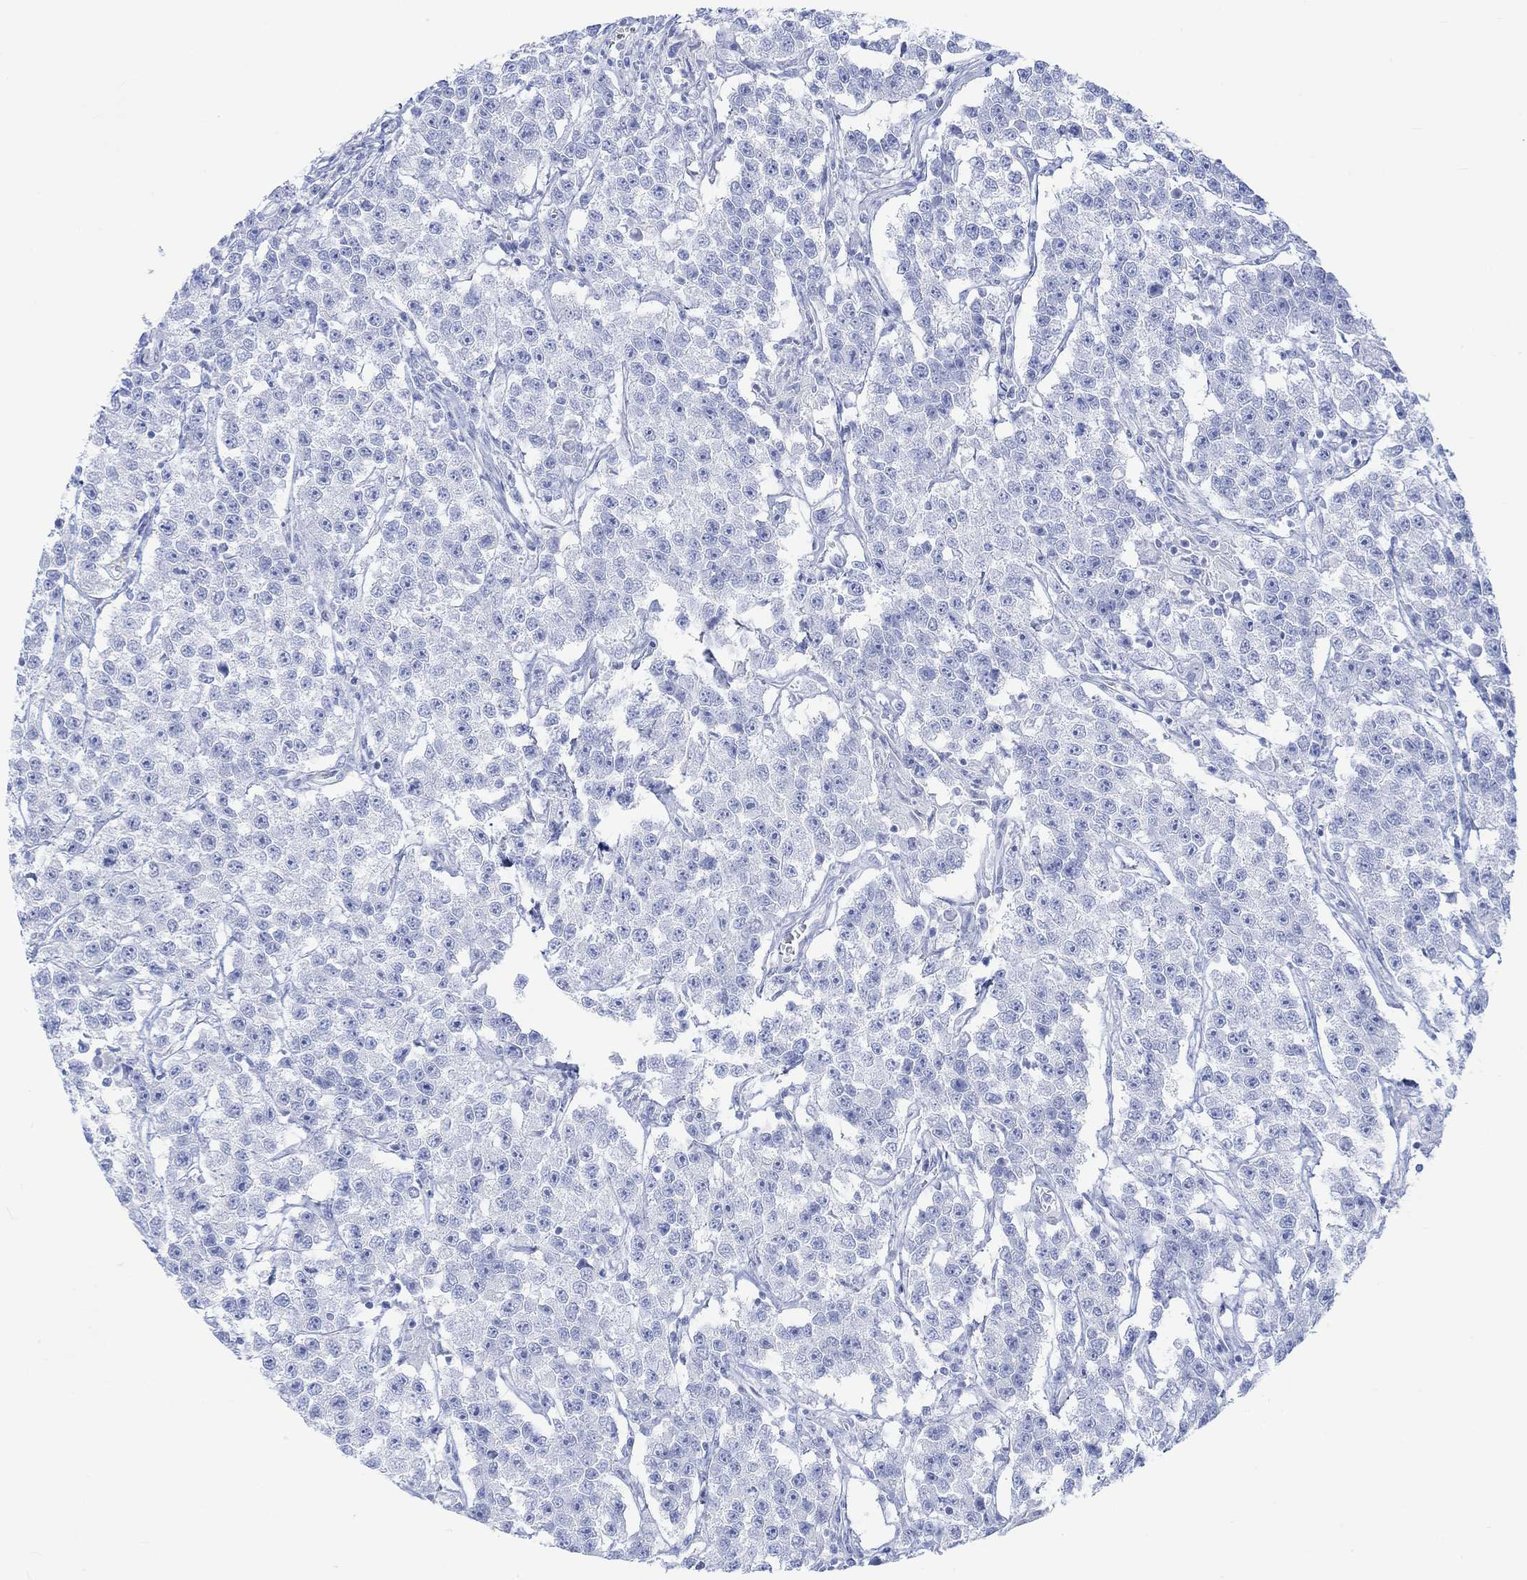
{"staining": {"intensity": "negative", "quantity": "none", "location": "none"}, "tissue": "testis cancer", "cell_type": "Tumor cells", "image_type": "cancer", "snomed": [{"axis": "morphology", "description": "Seminoma, NOS"}, {"axis": "topography", "description": "Testis"}], "caption": "Image shows no protein expression in tumor cells of seminoma (testis) tissue.", "gene": "TPPP3", "patient": {"sex": "male", "age": 59}}